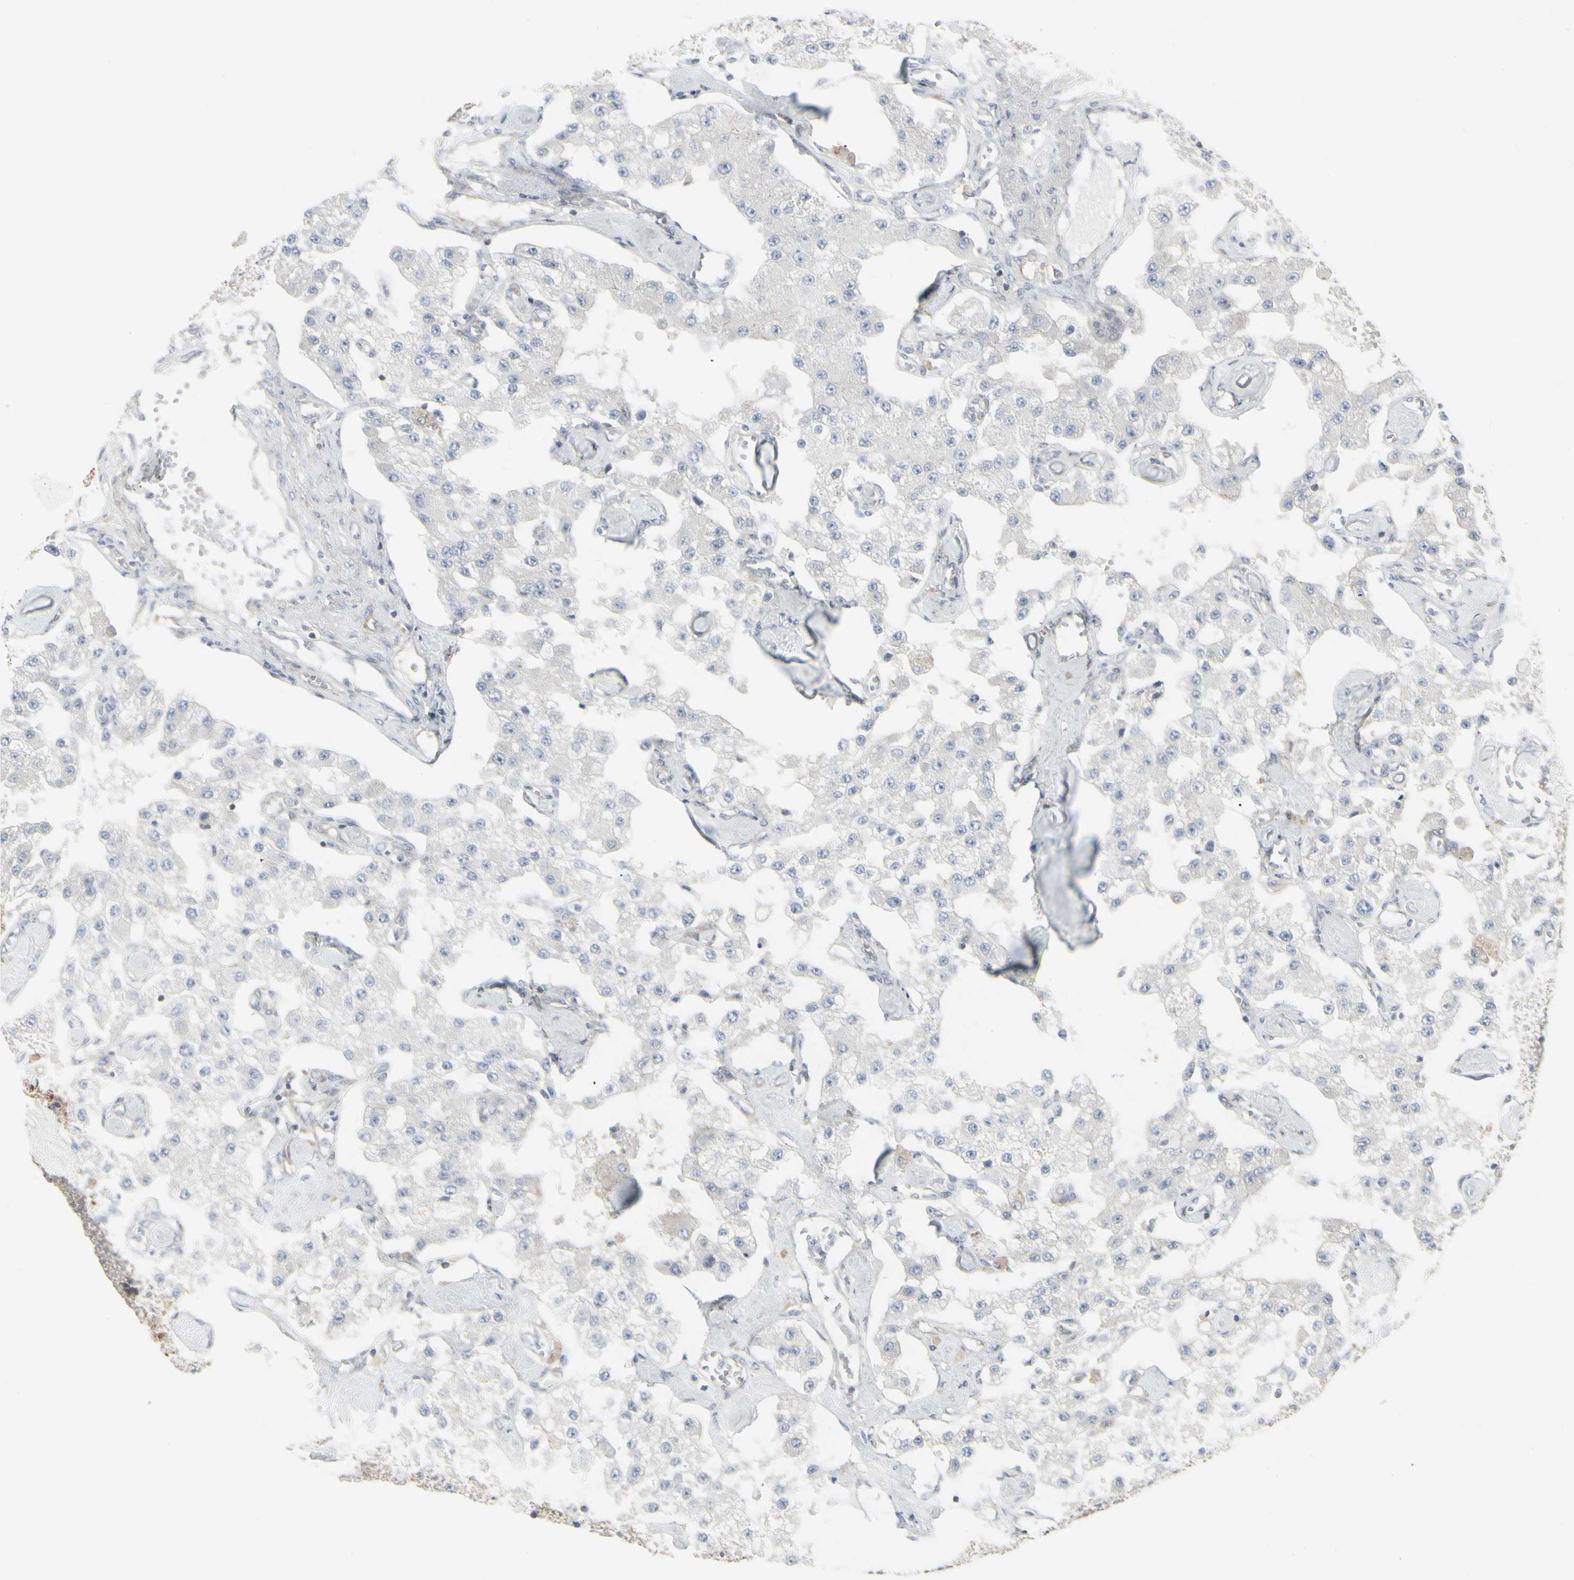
{"staining": {"intensity": "negative", "quantity": "none", "location": "none"}, "tissue": "carcinoid", "cell_type": "Tumor cells", "image_type": "cancer", "snomed": [{"axis": "morphology", "description": "Carcinoid, malignant, NOS"}, {"axis": "topography", "description": "Pancreas"}], "caption": "Immunohistochemistry (IHC) photomicrograph of malignant carcinoid stained for a protein (brown), which shows no positivity in tumor cells. Brightfield microscopy of immunohistochemistry stained with DAB (brown) and hematoxylin (blue), captured at high magnification.", "gene": "EPS15", "patient": {"sex": "male", "age": 41}}